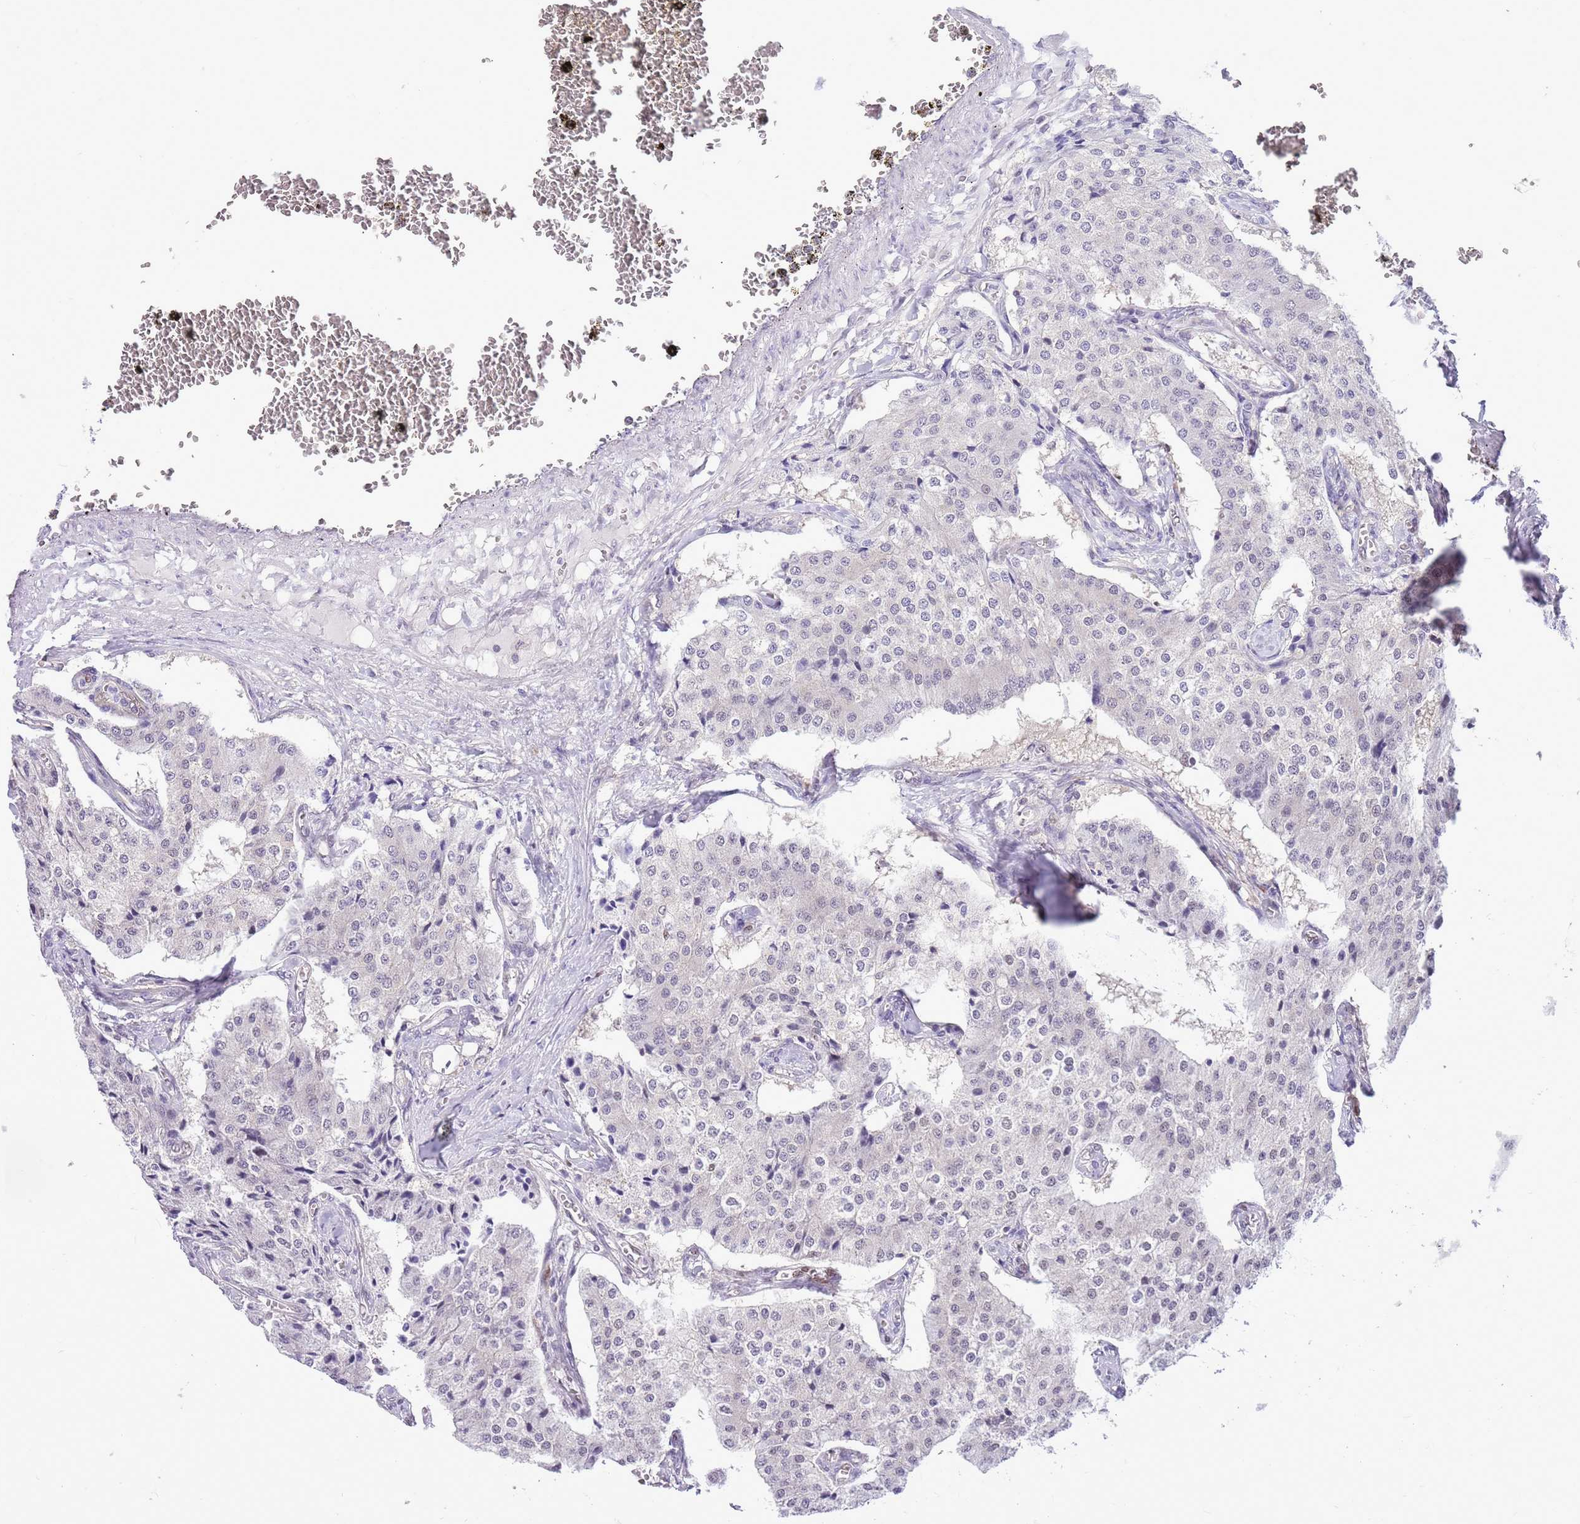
{"staining": {"intensity": "negative", "quantity": "none", "location": "none"}, "tissue": "carcinoid", "cell_type": "Tumor cells", "image_type": "cancer", "snomed": [{"axis": "morphology", "description": "Carcinoid, malignant, NOS"}, {"axis": "topography", "description": "Colon"}], "caption": "This is a photomicrograph of IHC staining of malignant carcinoid, which shows no expression in tumor cells.", "gene": "DDI2", "patient": {"sex": "female", "age": 52}}